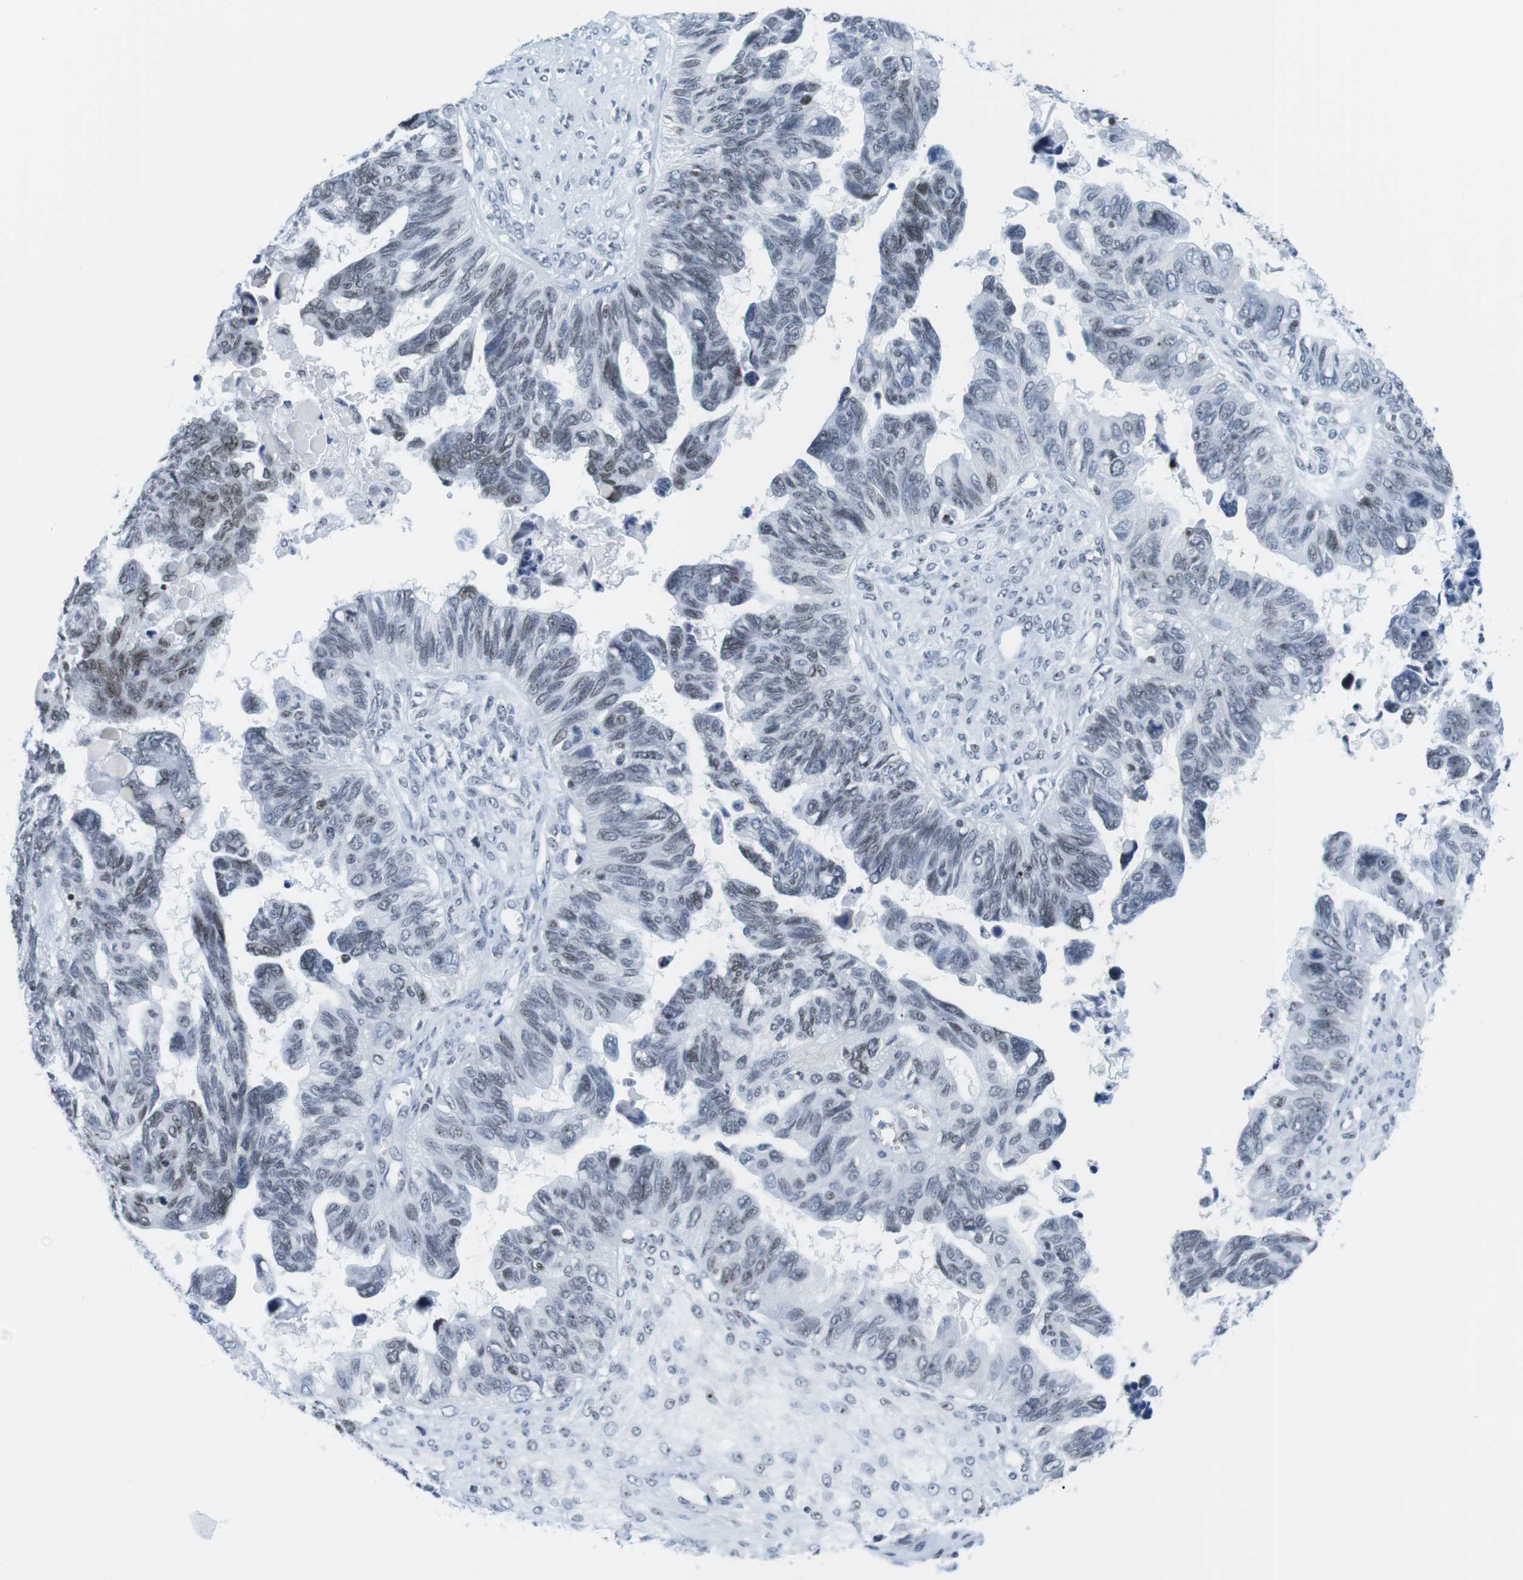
{"staining": {"intensity": "weak", "quantity": "25%-75%", "location": "nuclear"}, "tissue": "ovarian cancer", "cell_type": "Tumor cells", "image_type": "cancer", "snomed": [{"axis": "morphology", "description": "Cystadenocarcinoma, serous, NOS"}, {"axis": "topography", "description": "Ovary"}], "caption": "DAB (3,3'-diaminobenzidine) immunohistochemical staining of human ovarian cancer (serous cystadenocarcinoma) demonstrates weak nuclear protein positivity in about 25%-75% of tumor cells.", "gene": "NIFK", "patient": {"sex": "female", "age": 79}}